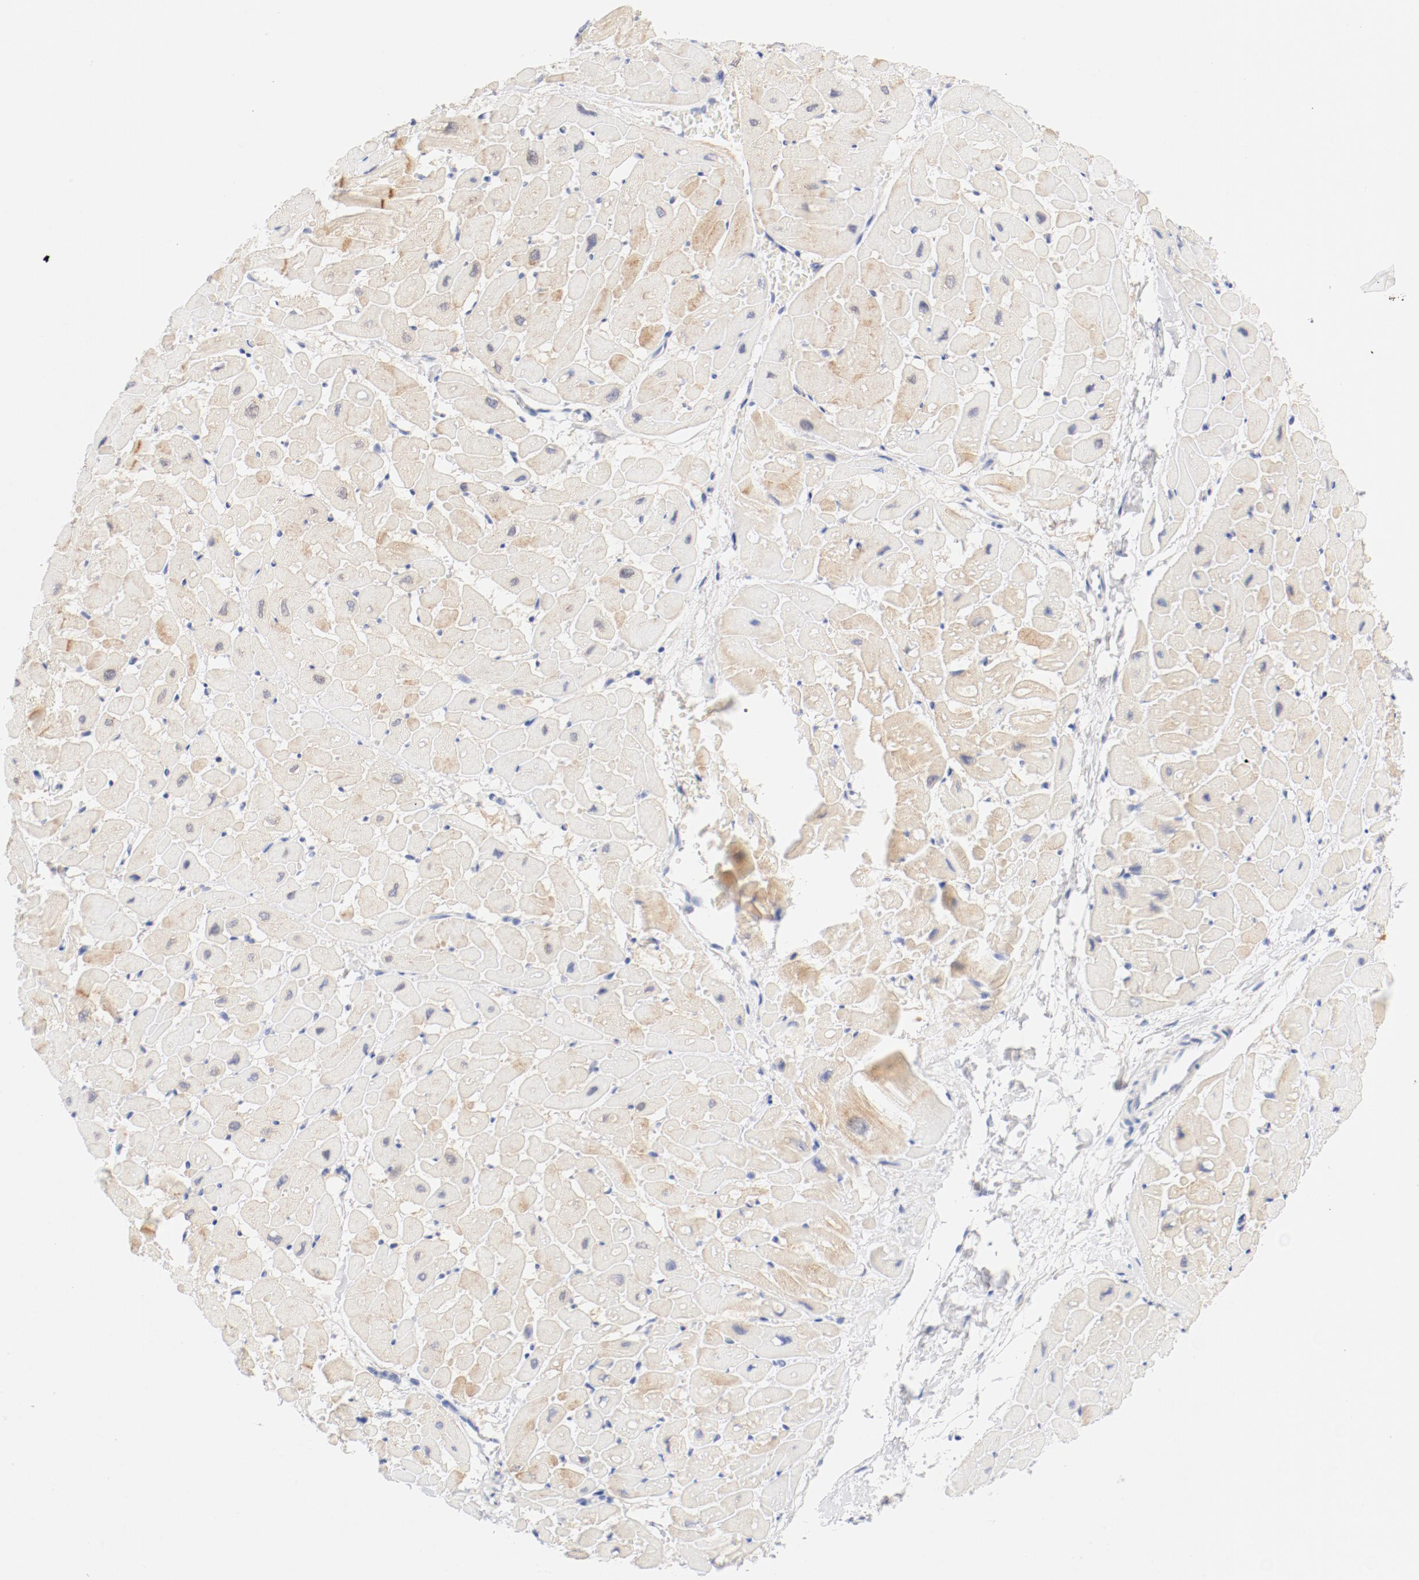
{"staining": {"intensity": "moderate", "quantity": ">75%", "location": "cytoplasmic/membranous,nuclear"}, "tissue": "heart muscle", "cell_type": "Cardiomyocytes", "image_type": "normal", "snomed": [{"axis": "morphology", "description": "Normal tissue, NOS"}, {"axis": "topography", "description": "Heart"}], "caption": "A medium amount of moderate cytoplasmic/membranous,nuclear staining is present in approximately >75% of cardiomyocytes in normal heart muscle. The staining was performed using DAB (3,3'-diaminobenzidine) to visualize the protein expression in brown, while the nuclei were stained in blue with hematoxylin (Magnification: 20x).", "gene": "HOMER1", "patient": {"sex": "male", "age": 45}}